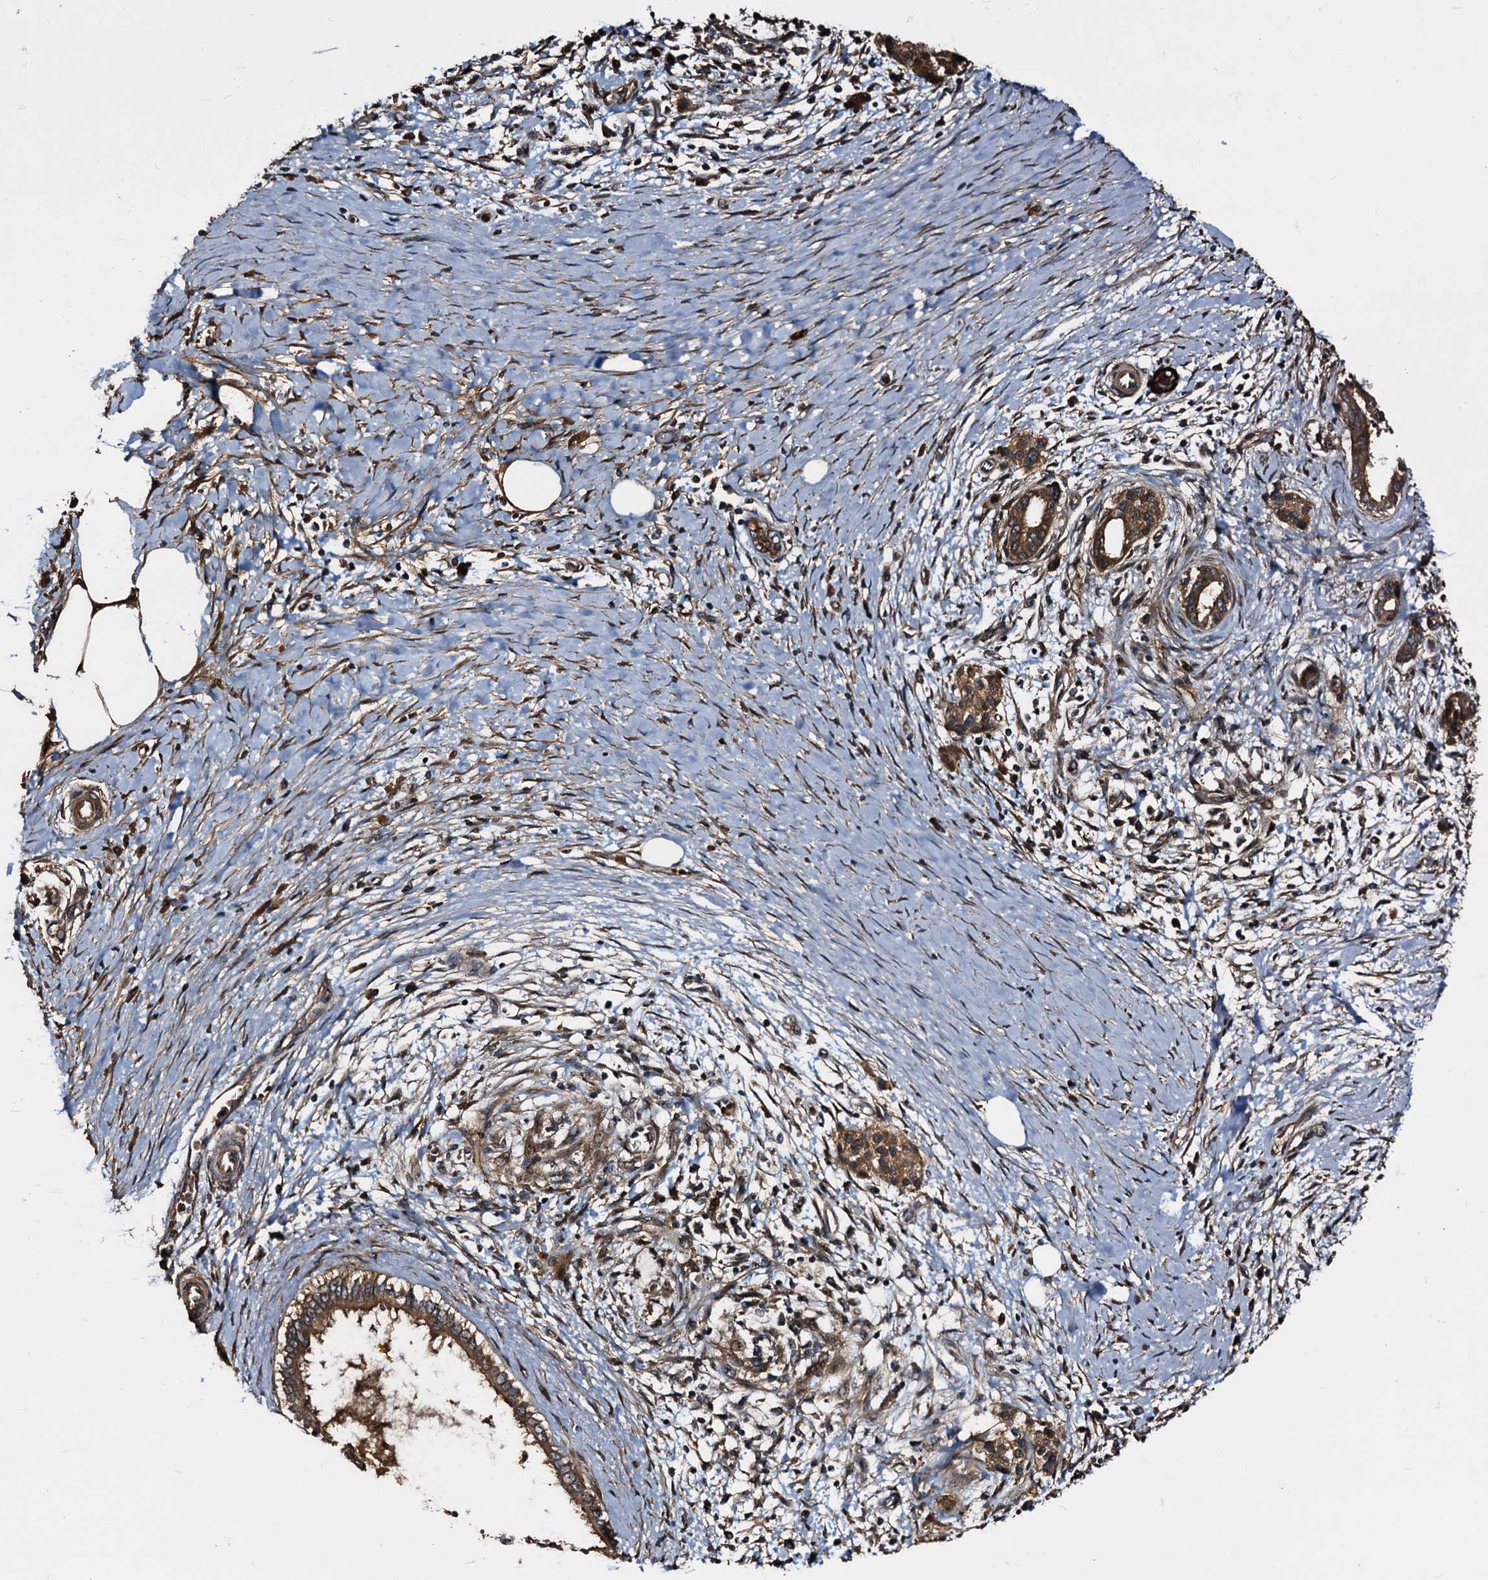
{"staining": {"intensity": "strong", "quantity": ">75%", "location": "cytoplasmic/membranous"}, "tissue": "pancreatic cancer", "cell_type": "Tumor cells", "image_type": "cancer", "snomed": [{"axis": "morphology", "description": "Adenocarcinoma, NOS"}, {"axis": "topography", "description": "Pancreas"}], "caption": "Protein staining exhibits strong cytoplasmic/membranous expression in about >75% of tumor cells in pancreatic cancer (adenocarcinoma).", "gene": "PEX5", "patient": {"sex": "male", "age": 58}}